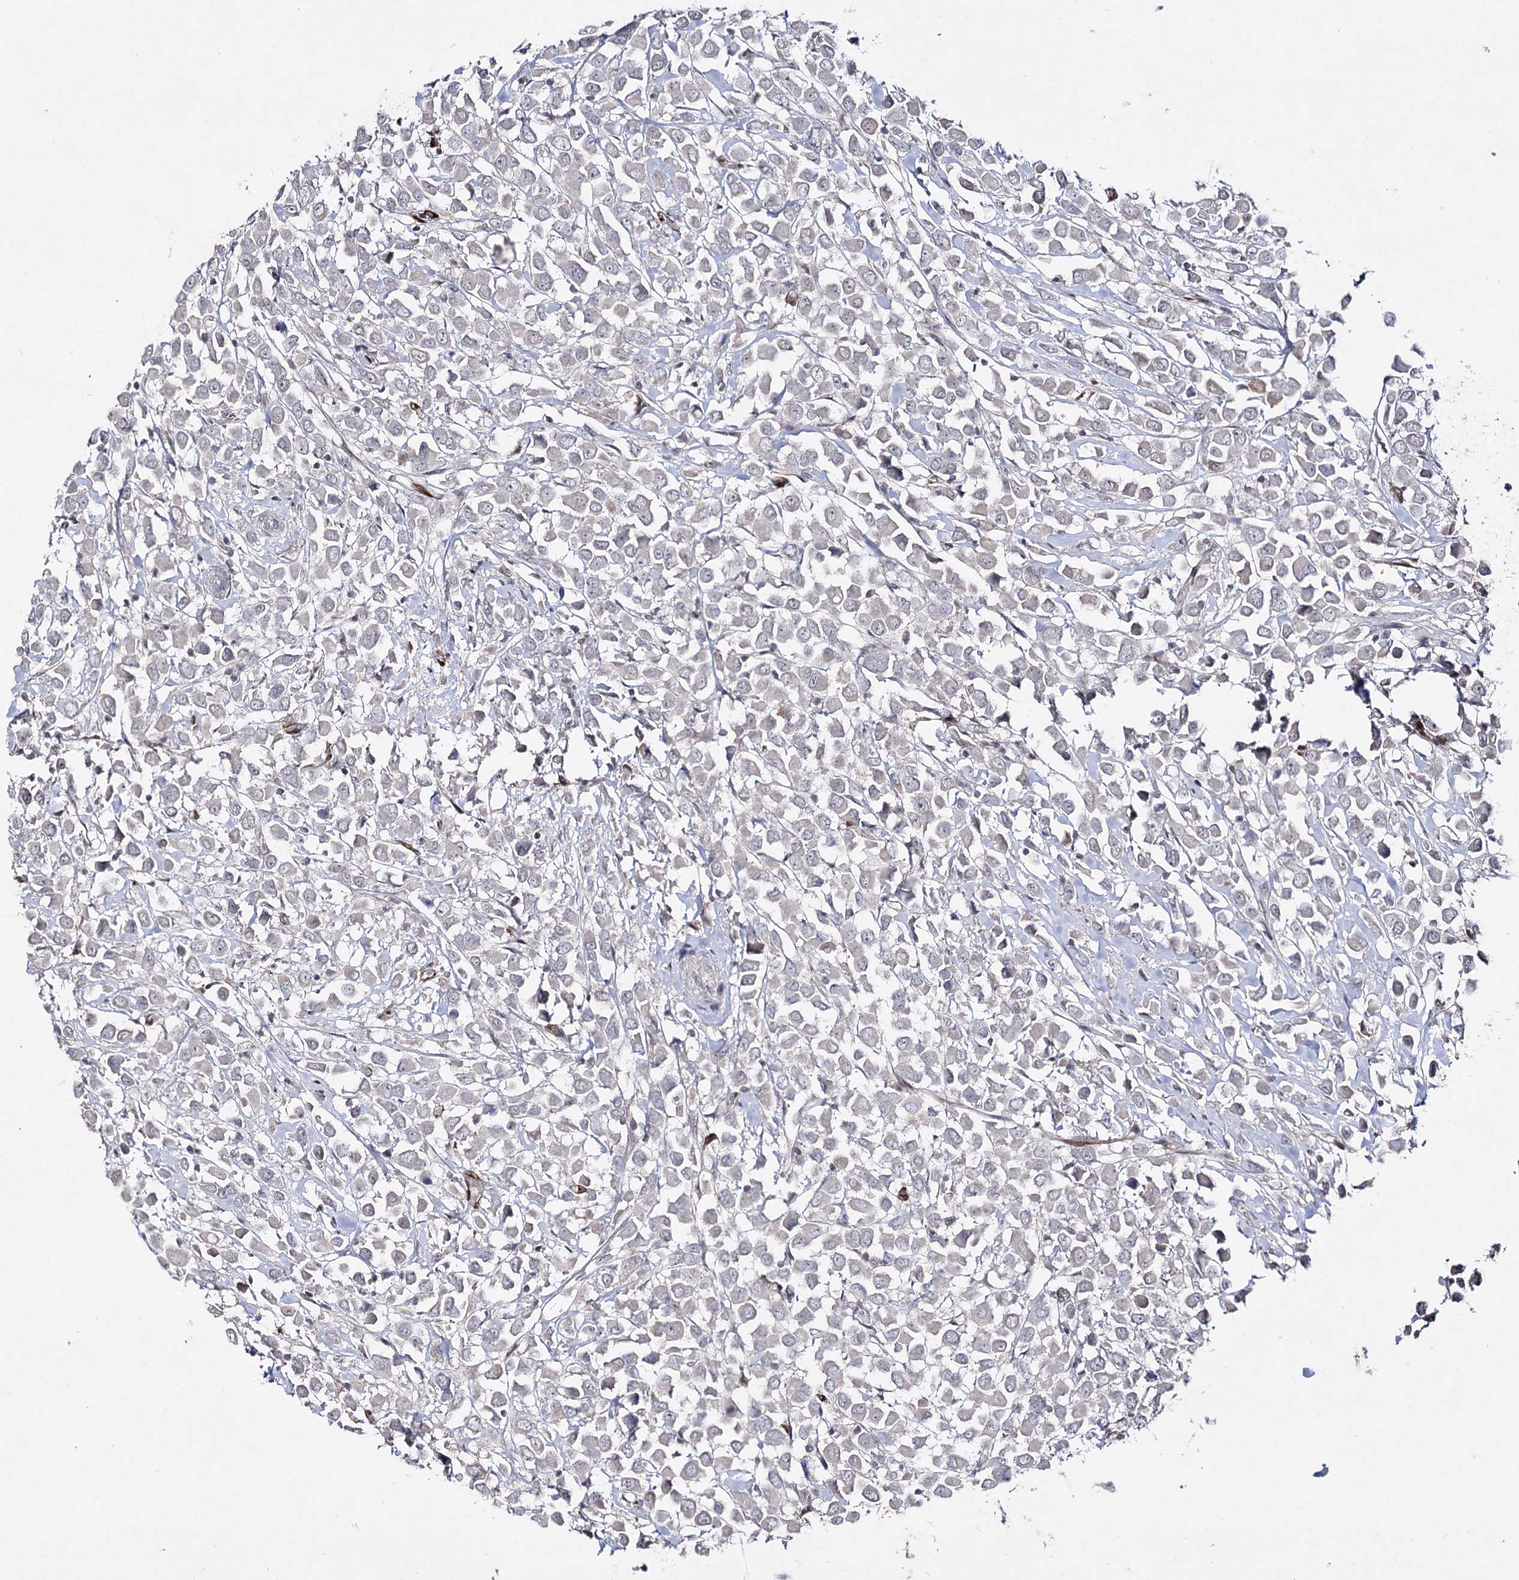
{"staining": {"intensity": "negative", "quantity": "none", "location": "none"}, "tissue": "breast cancer", "cell_type": "Tumor cells", "image_type": "cancer", "snomed": [{"axis": "morphology", "description": "Duct carcinoma"}, {"axis": "topography", "description": "Breast"}], "caption": "Immunohistochemical staining of human breast intraductal carcinoma demonstrates no significant positivity in tumor cells. (DAB IHC, high magnification).", "gene": "HSD11B2", "patient": {"sex": "female", "age": 61}}